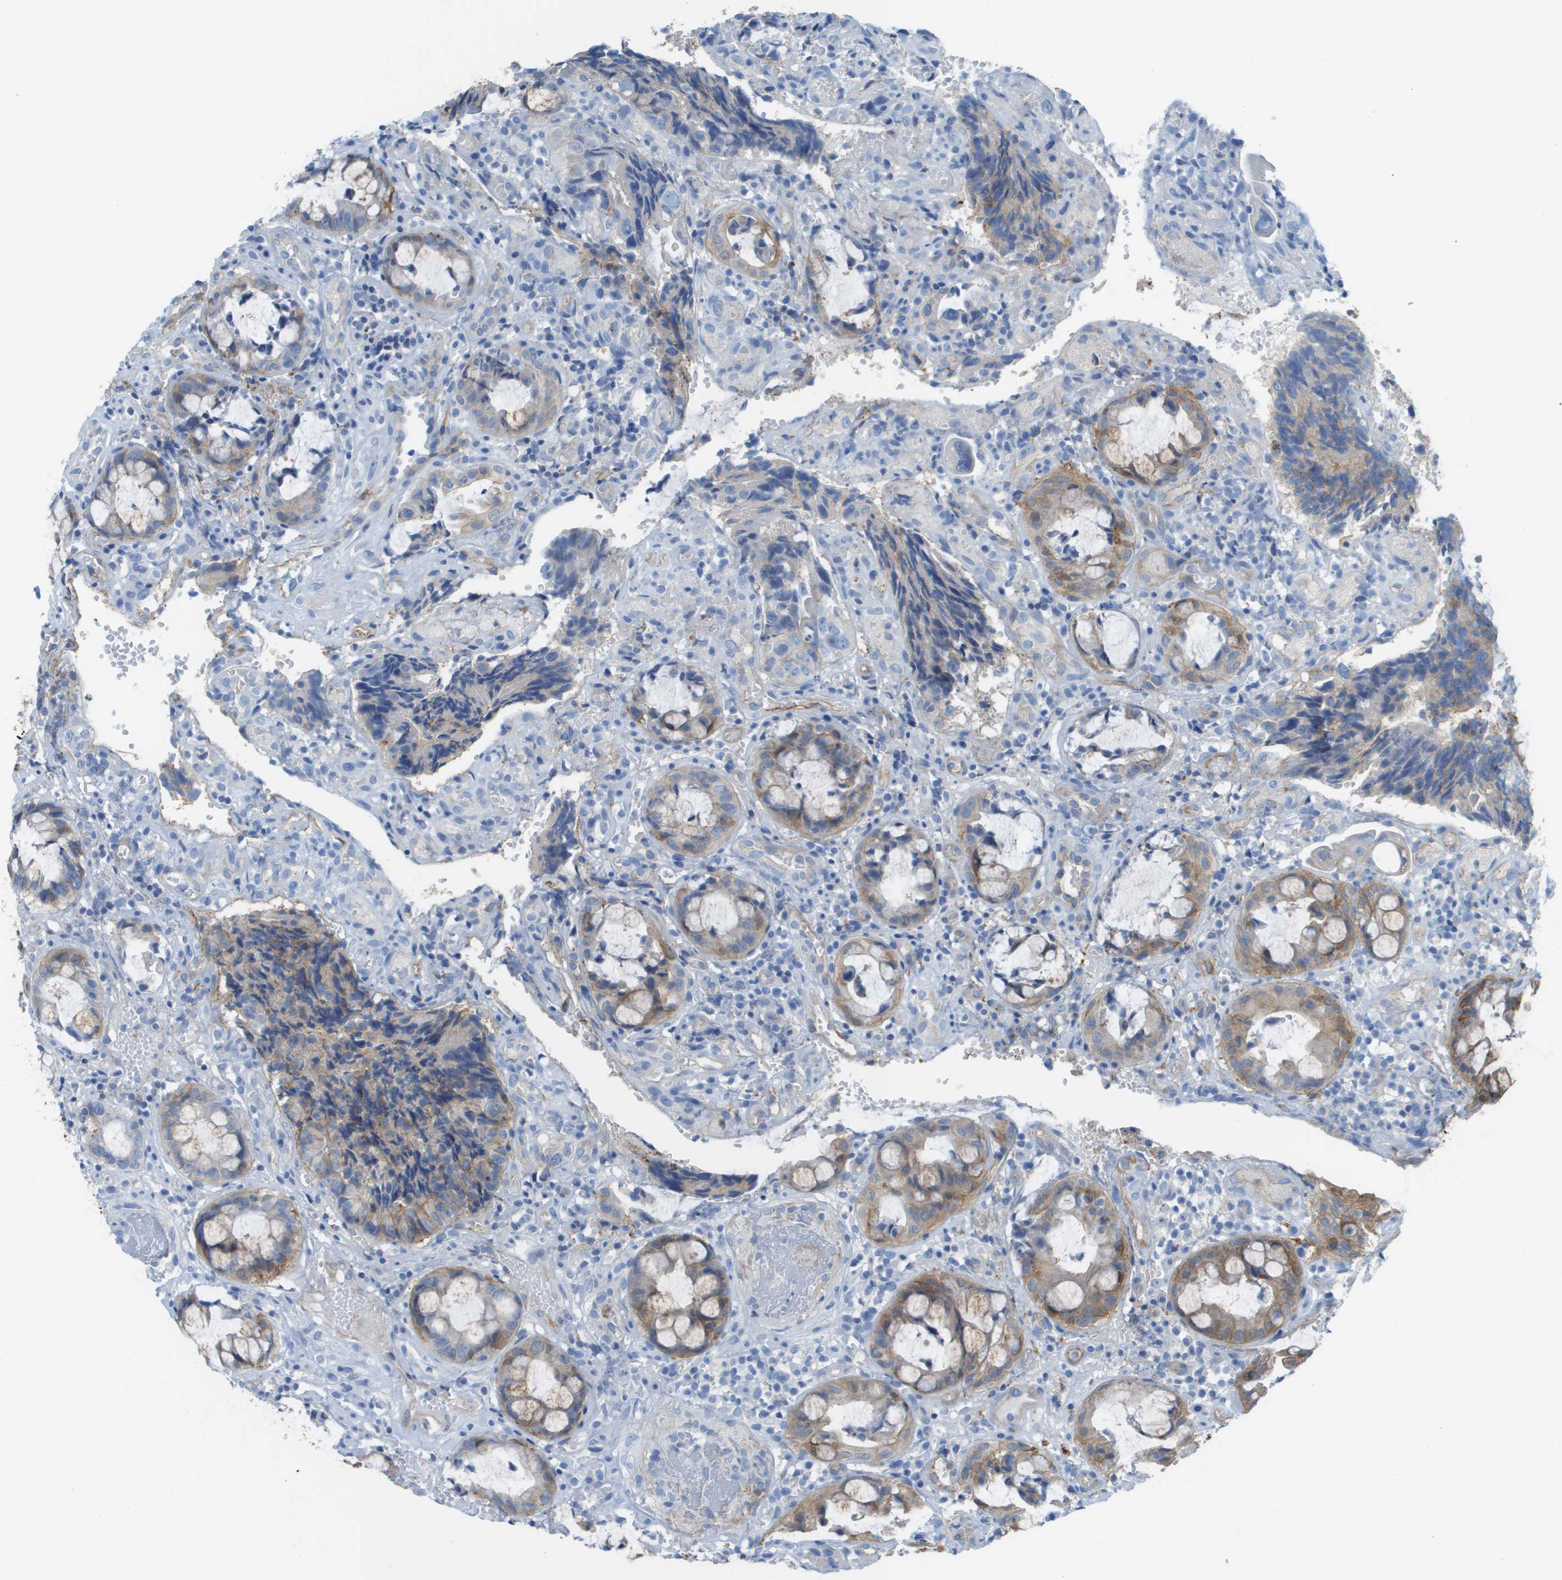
{"staining": {"intensity": "moderate", "quantity": "25%-75%", "location": "cytoplasmic/membranous"}, "tissue": "colorectal cancer", "cell_type": "Tumor cells", "image_type": "cancer", "snomed": [{"axis": "morphology", "description": "Adenocarcinoma, NOS"}, {"axis": "topography", "description": "Colon"}], "caption": "Immunohistochemistry (IHC) of colorectal cancer demonstrates medium levels of moderate cytoplasmic/membranous expression in approximately 25%-75% of tumor cells. The staining was performed using DAB (3,3'-diaminobenzidine), with brown indicating positive protein expression. Nuclei are stained blue with hematoxylin.", "gene": "CD46", "patient": {"sex": "female", "age": 57}}